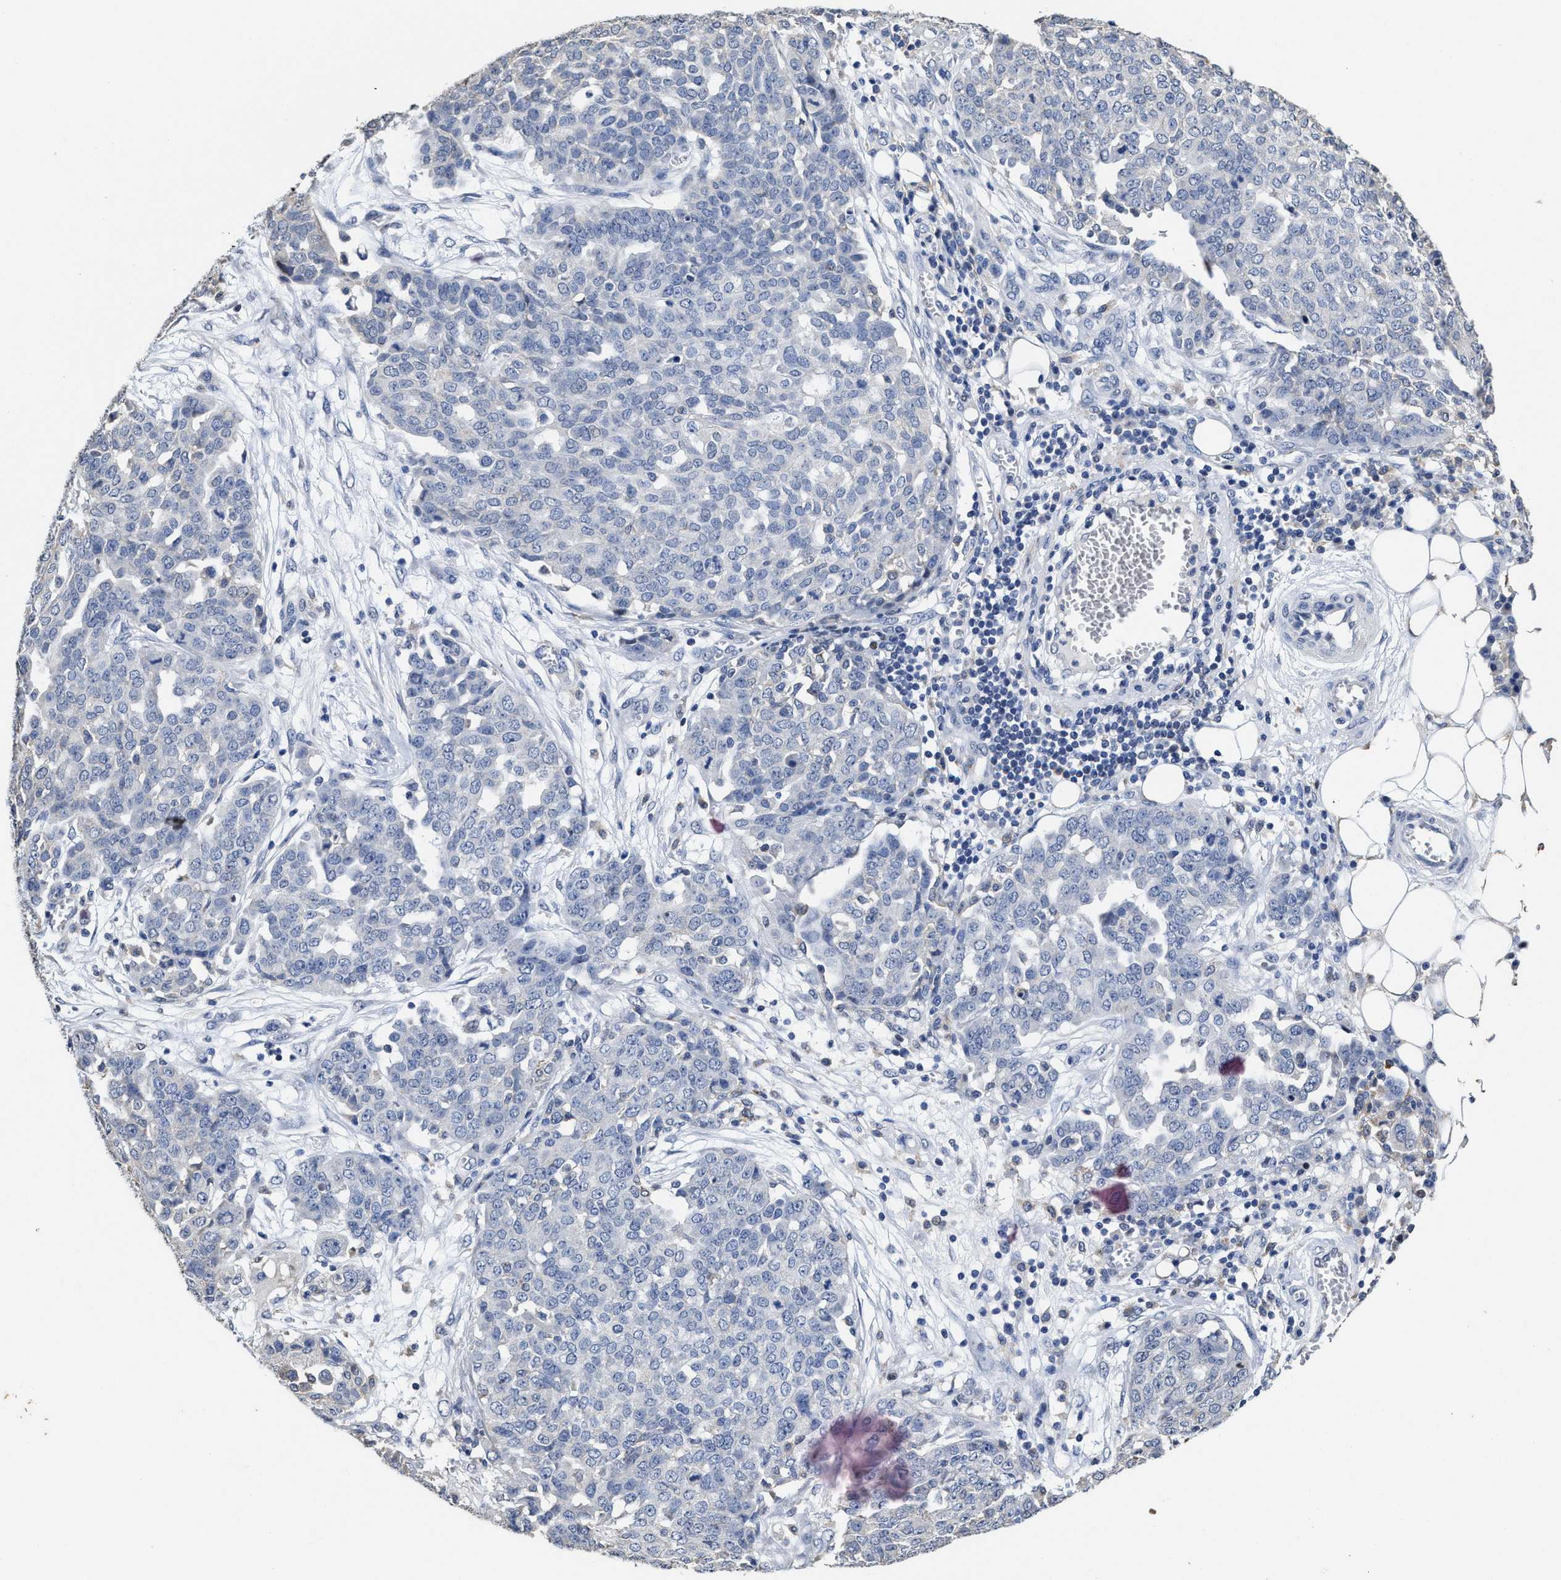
{"staining": {"intensity": "negative", "quantity": "none", "location": "none"}, "tissue": "ovarian cancer", "cell_type": "Tumor cells", "image_type": "cancer", "snomed": [{"axis": "morphology", "description": "Cystadenocarcinoma, serous, NOS"}, {"axis": "topography", "description": "Soft tissue"}, {"axis": "topography", "description": "Ovary"}], "caption": "Micrograph shows no protein expression in tumor cells of ovarian serous cystadenocarcinoma tissue. The staining was performed using DAB to visualize the protein expression in brown, while the nuclei were stained in blue with hematoxylin (Magnification: 20x).", "gene": "ZFAT", "patient": {"sex": "female", "age": 57}}